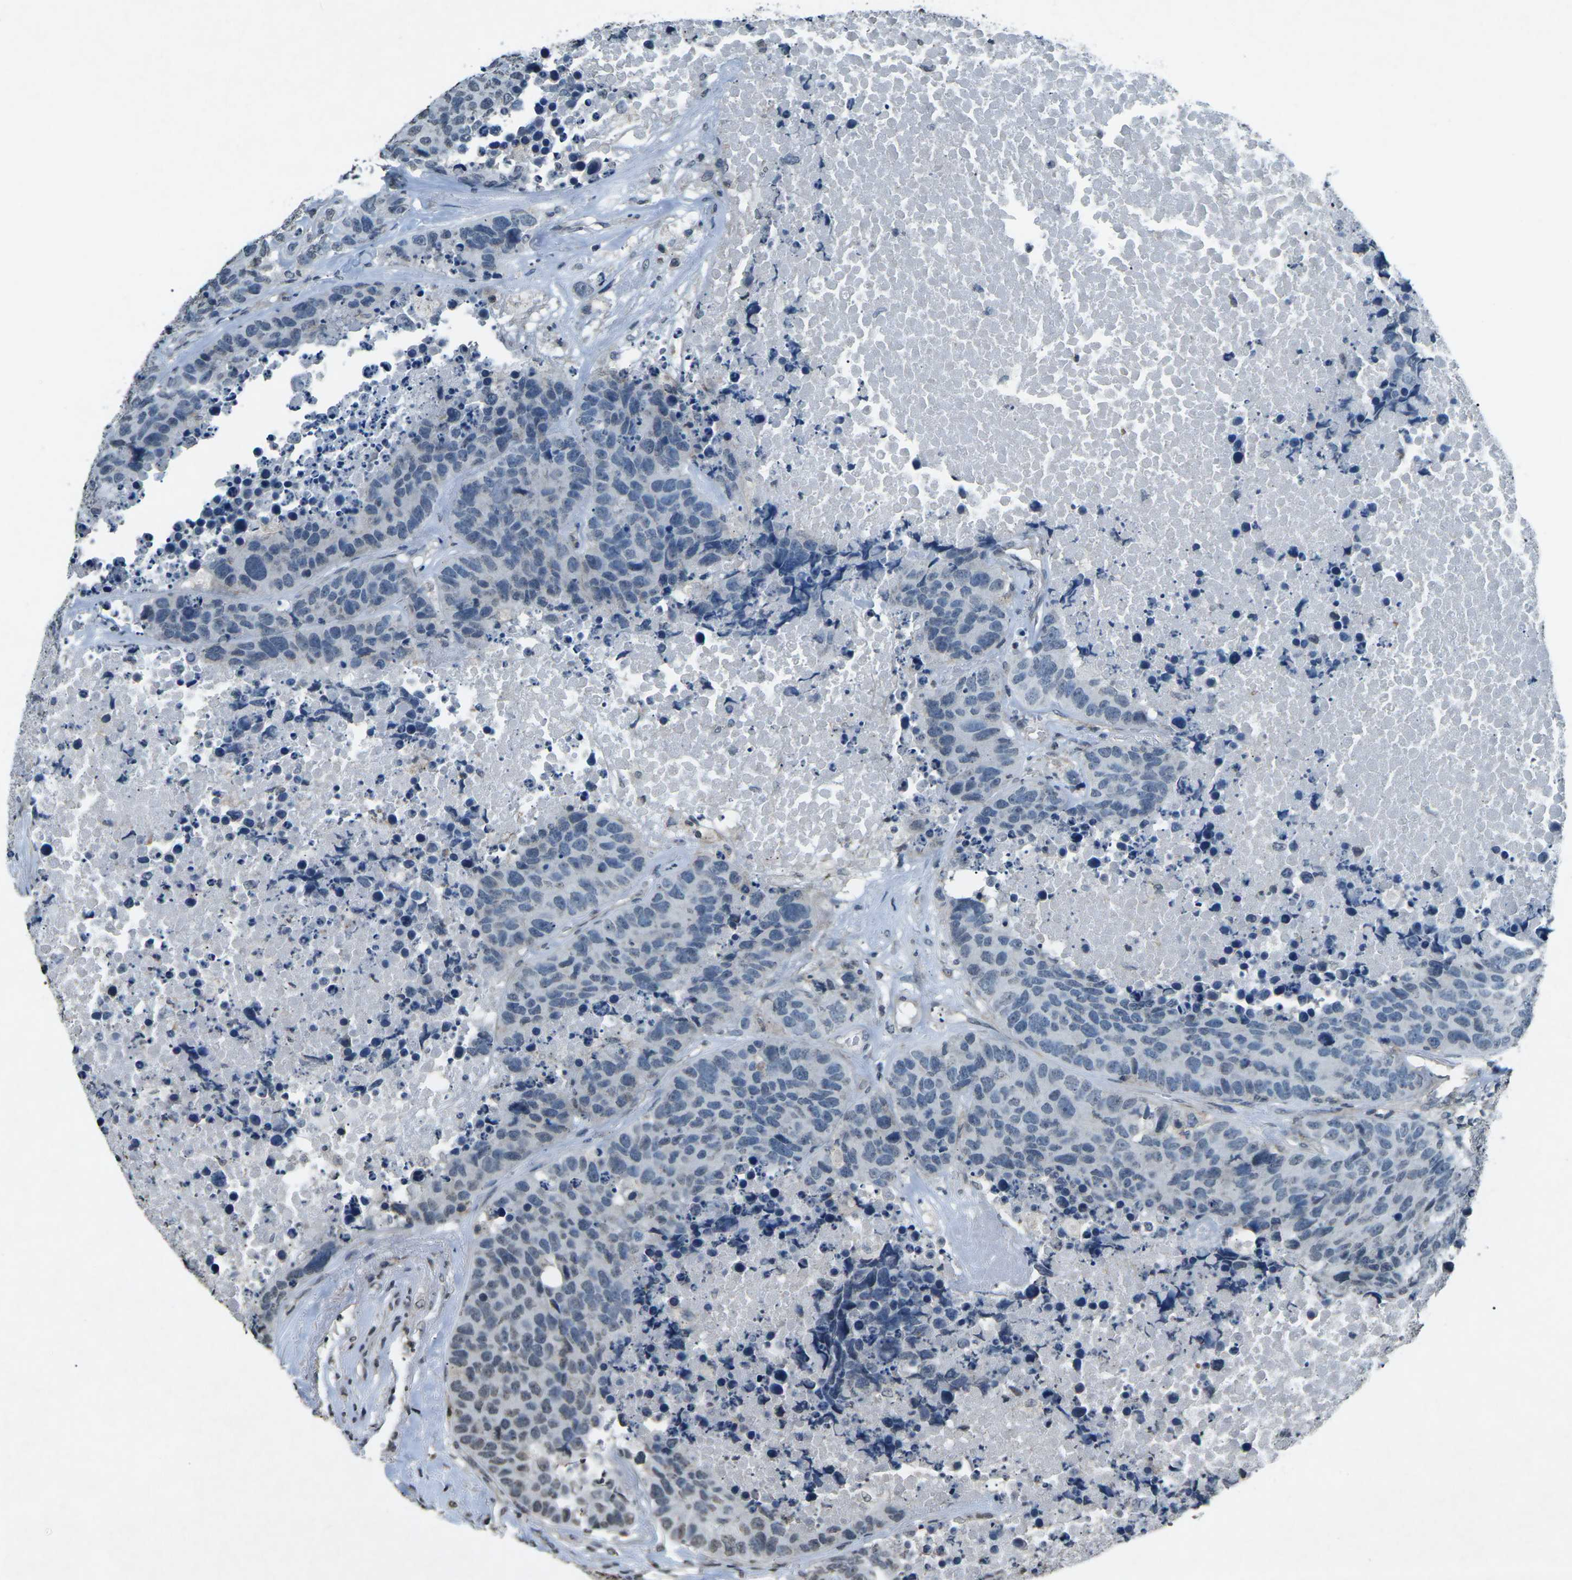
{"staining": {"intensity": "negative", "quantity": "none", "location": "none"}, "tissue": "carcinoid", "cell_type": "Tumor cells", "image_type": "cancer", "snomed": [{"axis": "morphology", "description": "Carcinoid, malignant, NOS"}, {"axis": "topography", "description": "Lung"}], "caption": "Carcinoid was stained to show a protein in brown. There is no significant expression in tumor cells.", "gene": "TFR2", "patient": {"sex": "male", "age": 60}}